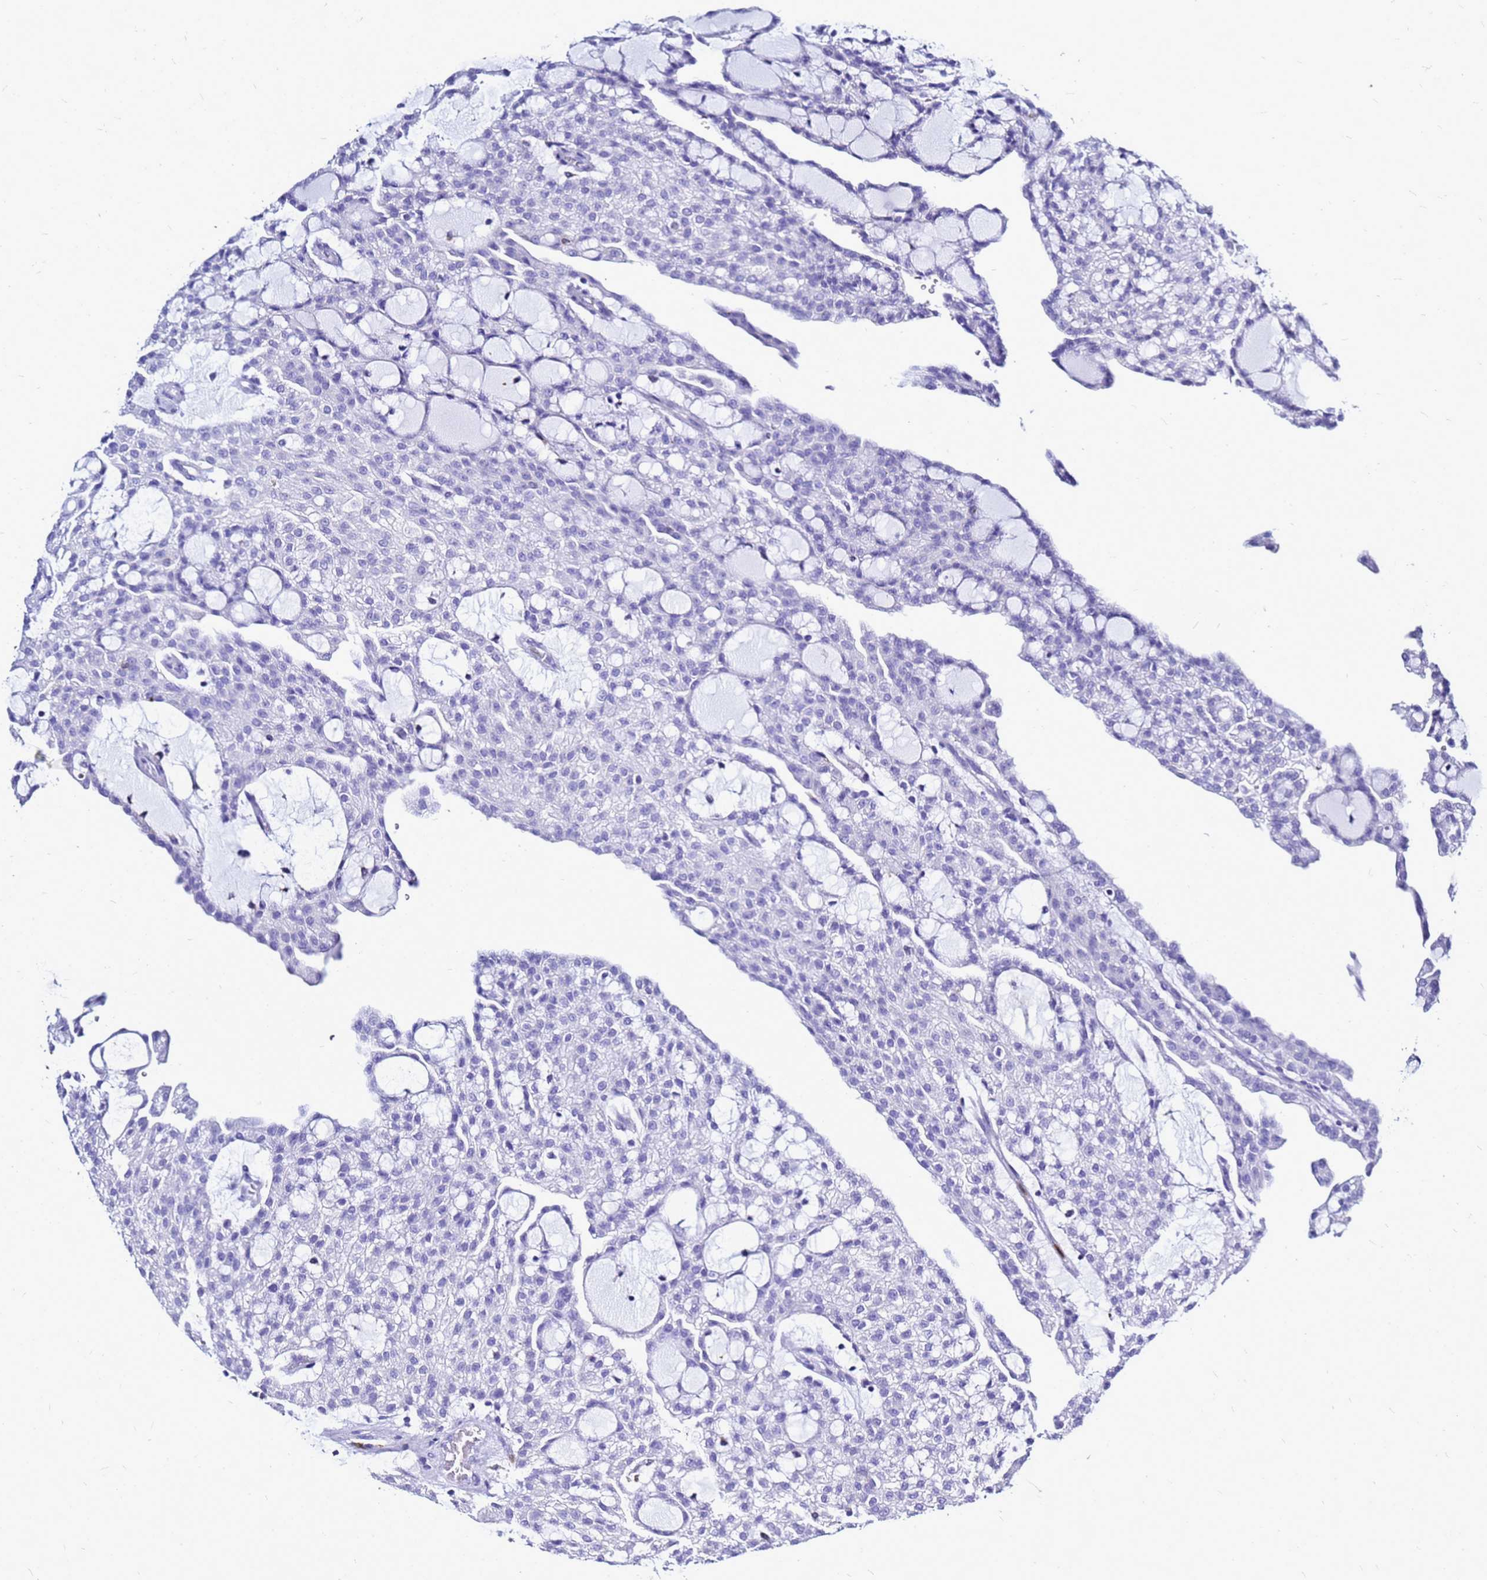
{"staining": {"intensity": "negative", "quantity": "none", "location": "none"}, "tissue": "renal cancer", "cell_type": "Tumor cells", "image_type": "cancer", "snomed": [{"axis": "morphology", "description": "Adenocarcinoma, NOS"}, {"axis": "topography", "description": "Kidney"}], "caption": "High magnification brightfield microscopy of renal cancer (adenocarcinoma) stained with DAB (3,3'-diaminobenzidine) (brown) and counterstained with hematoxylin (blue): tumor cells show no significant positivity. (DAB immunohistochemistry (IHC), high magnification).", "gene": "CSTA", "patient": {"sex": "male", "age": 63}}